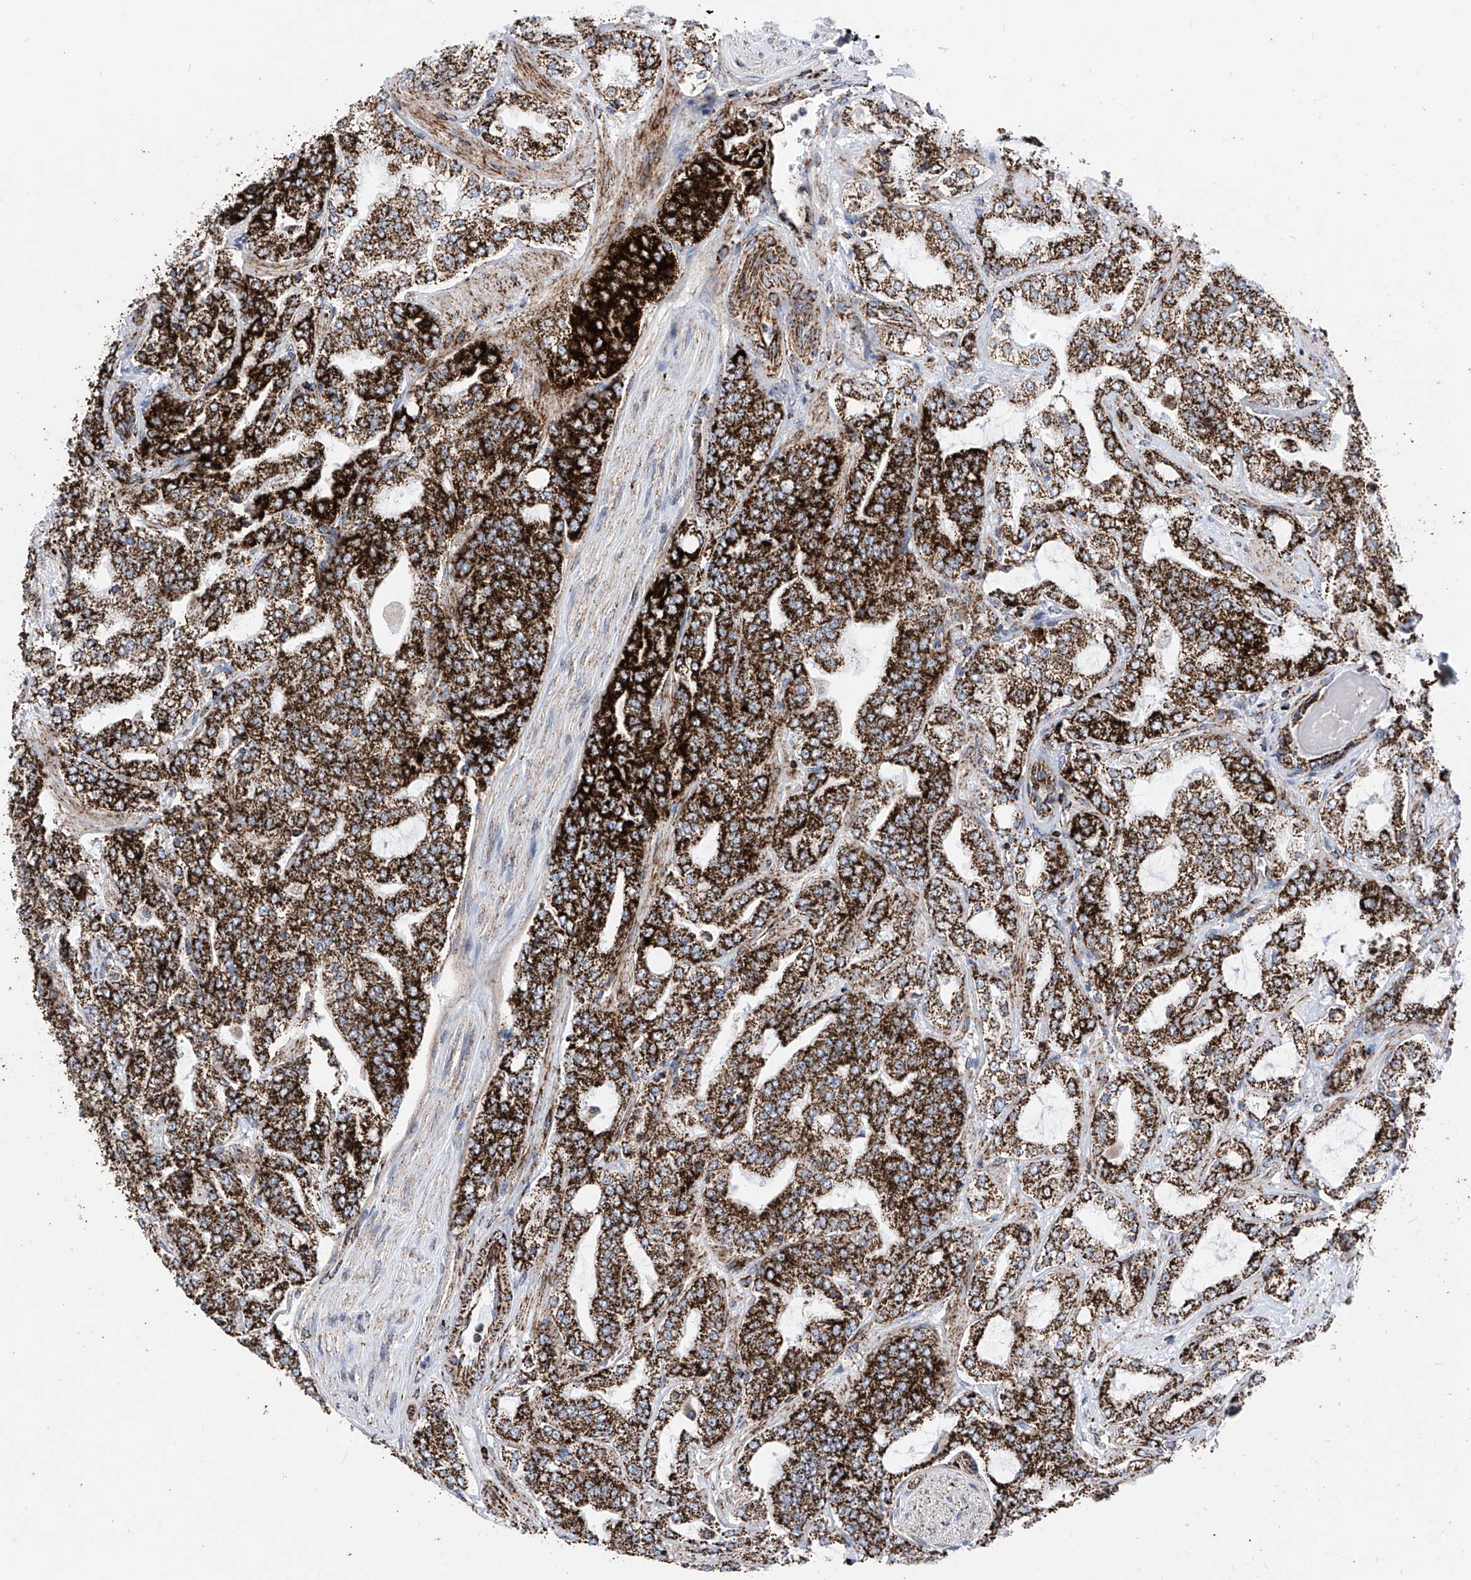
{"staining": {"intensity": "strong", "quantity": ">75%", "location": "cytoplasmic/membranous"}, "tissue": "prostate cancer", "cell_type": "Tumor cells", "image_type": "cancer", "snomed": [{"axis": "morphology", "description": "Adenocarcinoma, High grade"}, {"axis": "topography", "description": "Prostate"}], "caption": "Protein expression analysis of human high-grade adenocarcinoma (prostate) reveals strong cytoplasmic/membranous staining in approximately >75% of tumor cells.", "gene": "COX5B", "patient": {"sex": "male", "age": 64}}